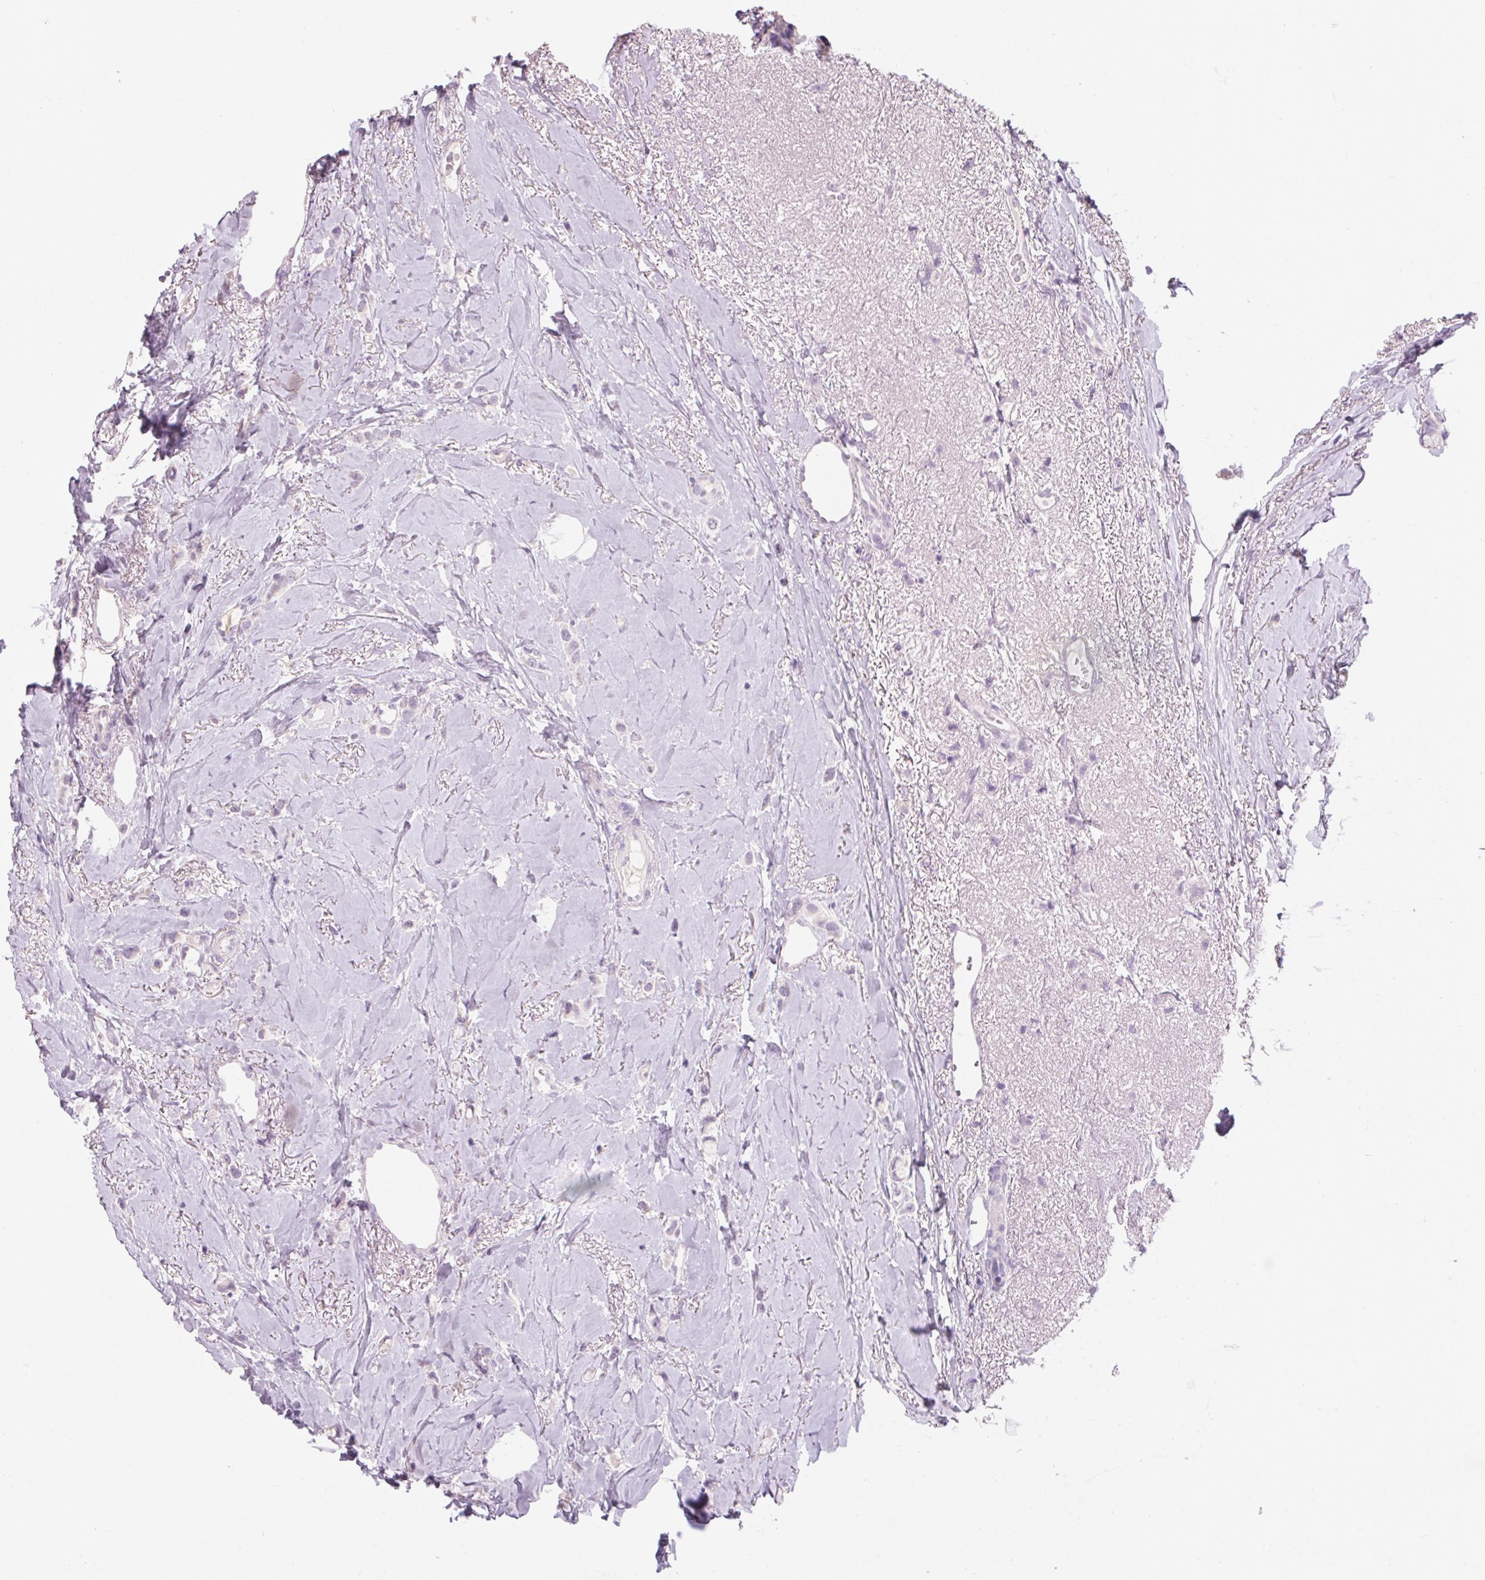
{"staining": {"intensity": "negative", "quantity": "none", "location": "none"}, "tissue": "breast cancer", "cell_type": "Tumor cells", "image_type": "cancer", "snomed": [{"axis": "morphology", "description": "Lobular carcinoma"}, {"axis": "topography", "description": "Breast"}], "caption": "Micrograph shows no protein positivity in tumor cells of breast cancer tissue. Nuclei are stained in blue.", "gene": "RPTN", "patient": {"sex": "female", "age": 66}}